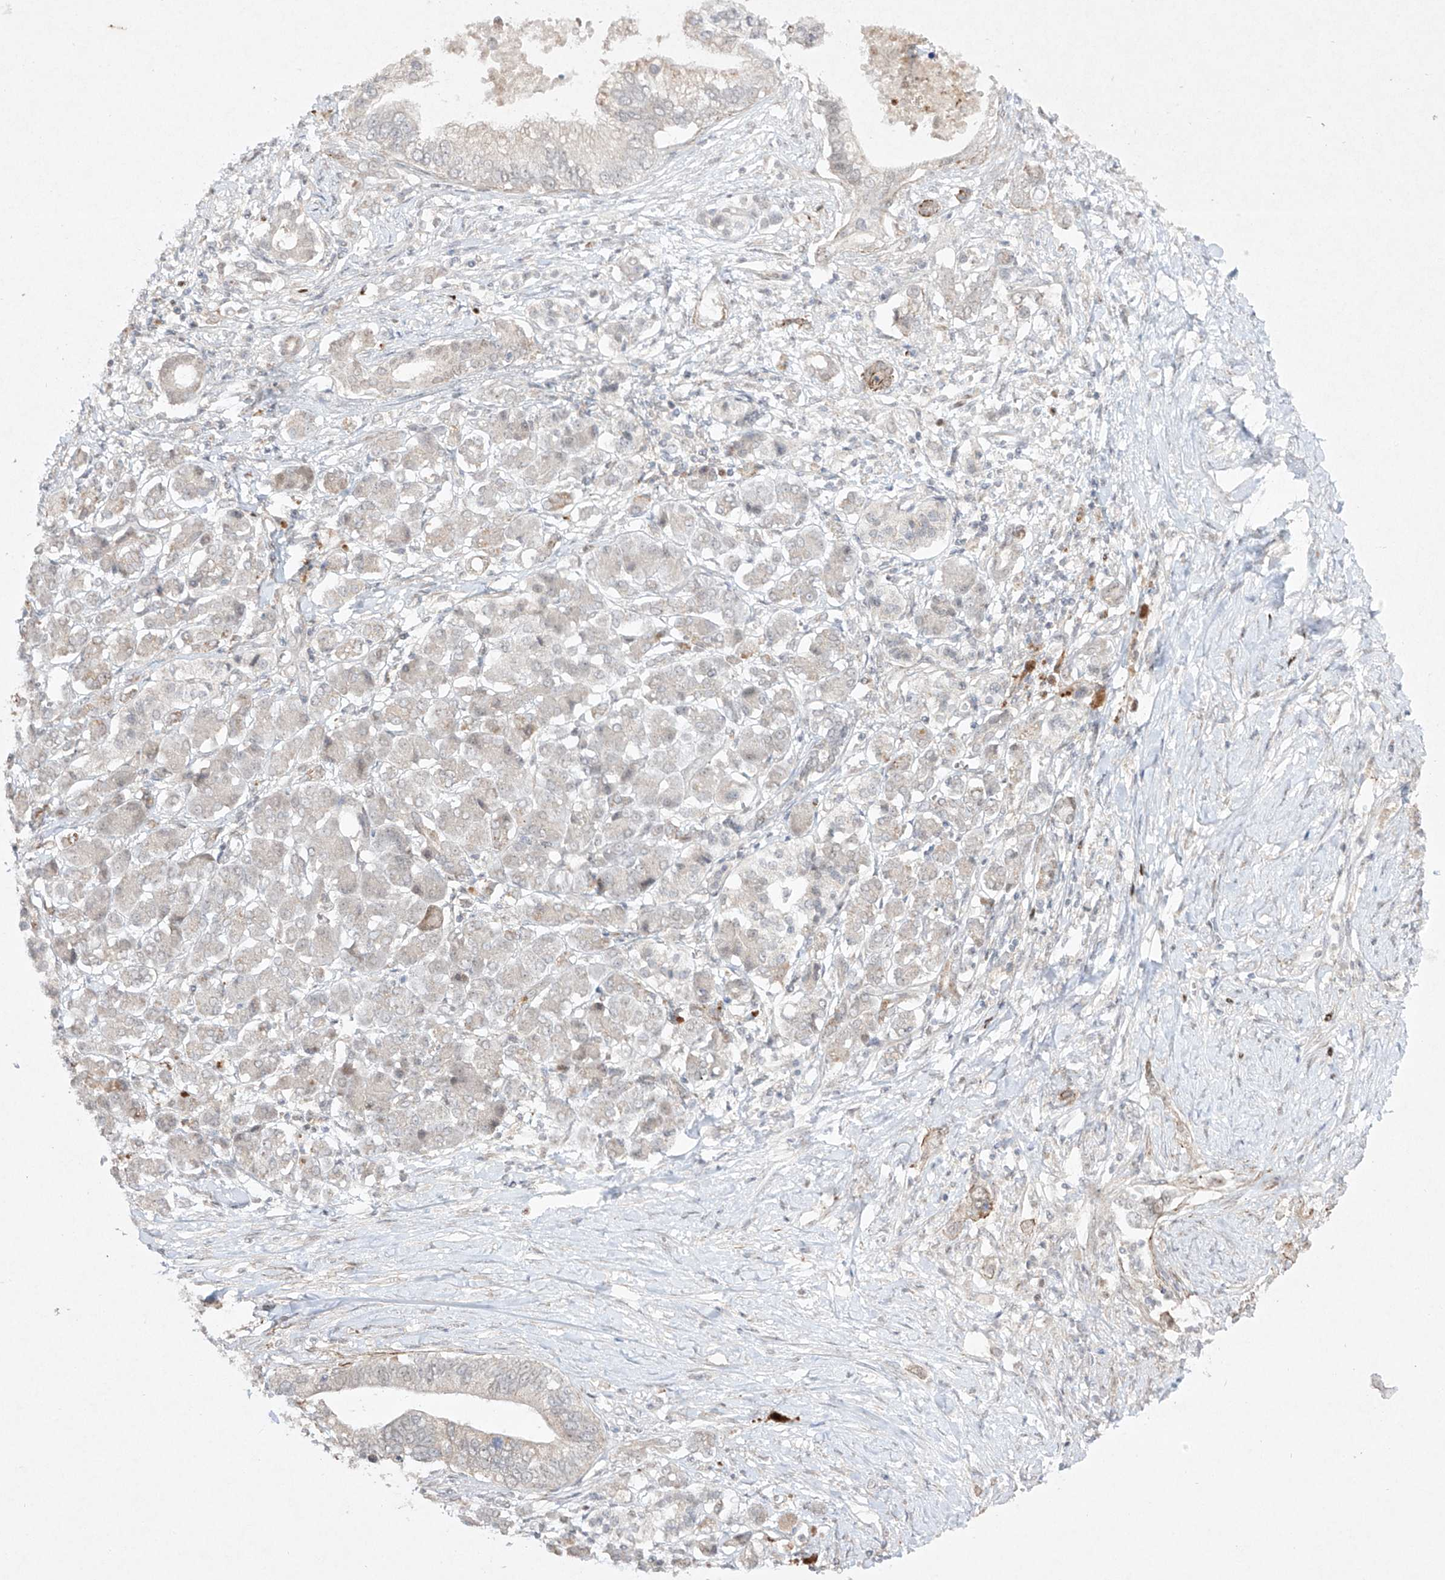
{"staining": {"intensity": "negative", "quantity": "none", "location": "none"}, "tissue": "pancreatic cancer", "cell_type": "Tumor cells", "image_type": "cancer", "snomed": [{"axis": "morphology", "description": "Normal tissue, NOS"}, {"axis": "morphology", "description": "Adenocarcinoma, NOS"}, {"axis": "topography", "description": "Pancreas"}, {"axis": "topography", "description": "Peripheral nerve tissue"}], "caption": "Tumor cells are negative for brown protein staining in pancreatic cancer (adenocarcinoma).", "gene": "KDM1B", "patient": {"sex": "male", "age": 59}}